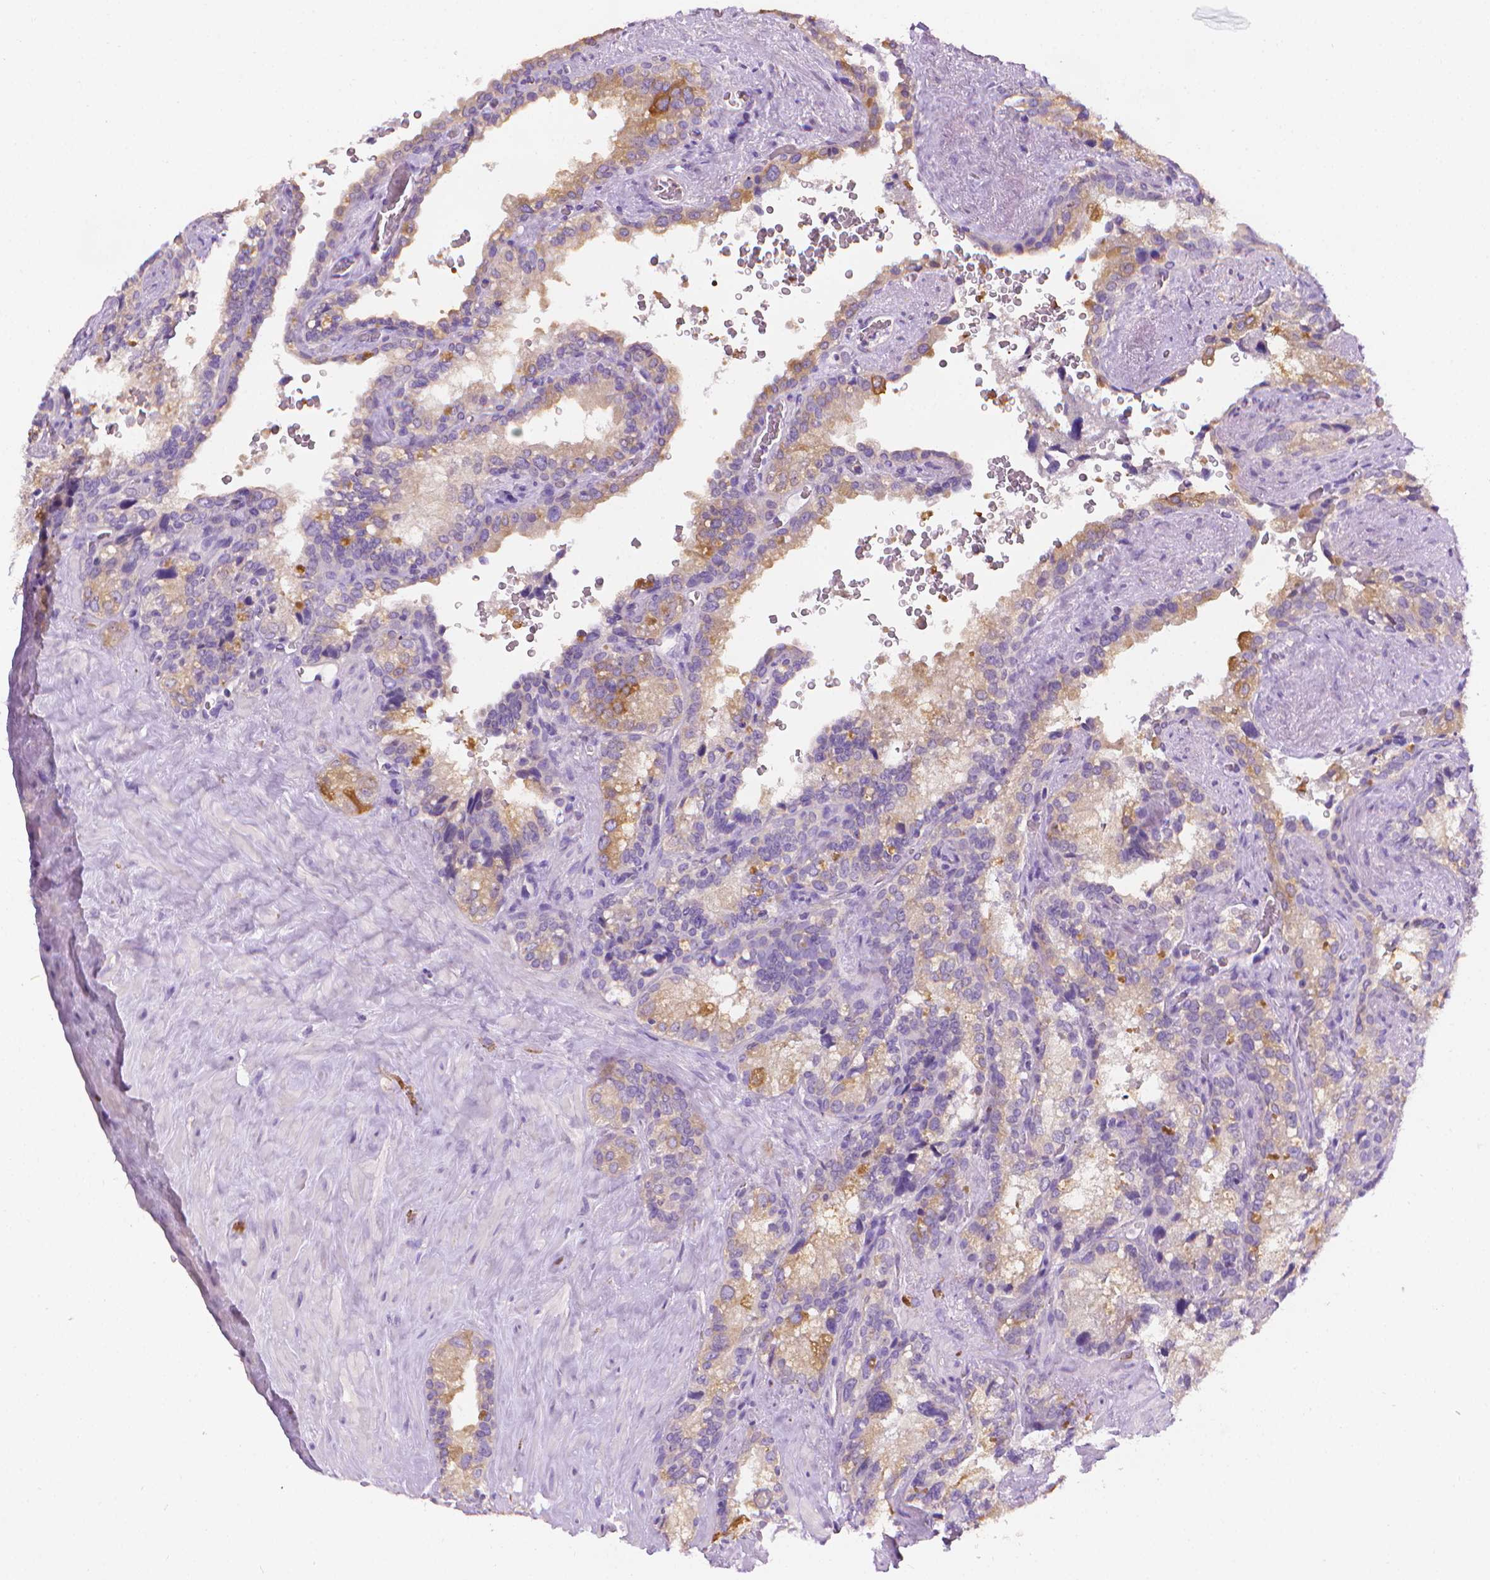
{"staining": {"intensity": "moderate", "quantity": "<25%", "location": "cytoplasmic/membranous"}, "tissue": "seminal vesicle", "cell_type": "Glandular cells", "image_type": "normal", "snomed": [{"axis": "morphology", "description": "Normal tissue, NOS"}, {"axis": "topography", "description": "Prostate"}, {"axis": "topography", "description": "Seminal veicle"}], "caption": "Human seminal vesicle stained with a brown dye exhibits moderate cytoplasmic/membranous positive expression in approximately <25% of glandular cells.", "gene": "FASN", "patient": {"sex": "male", "age": 71}}